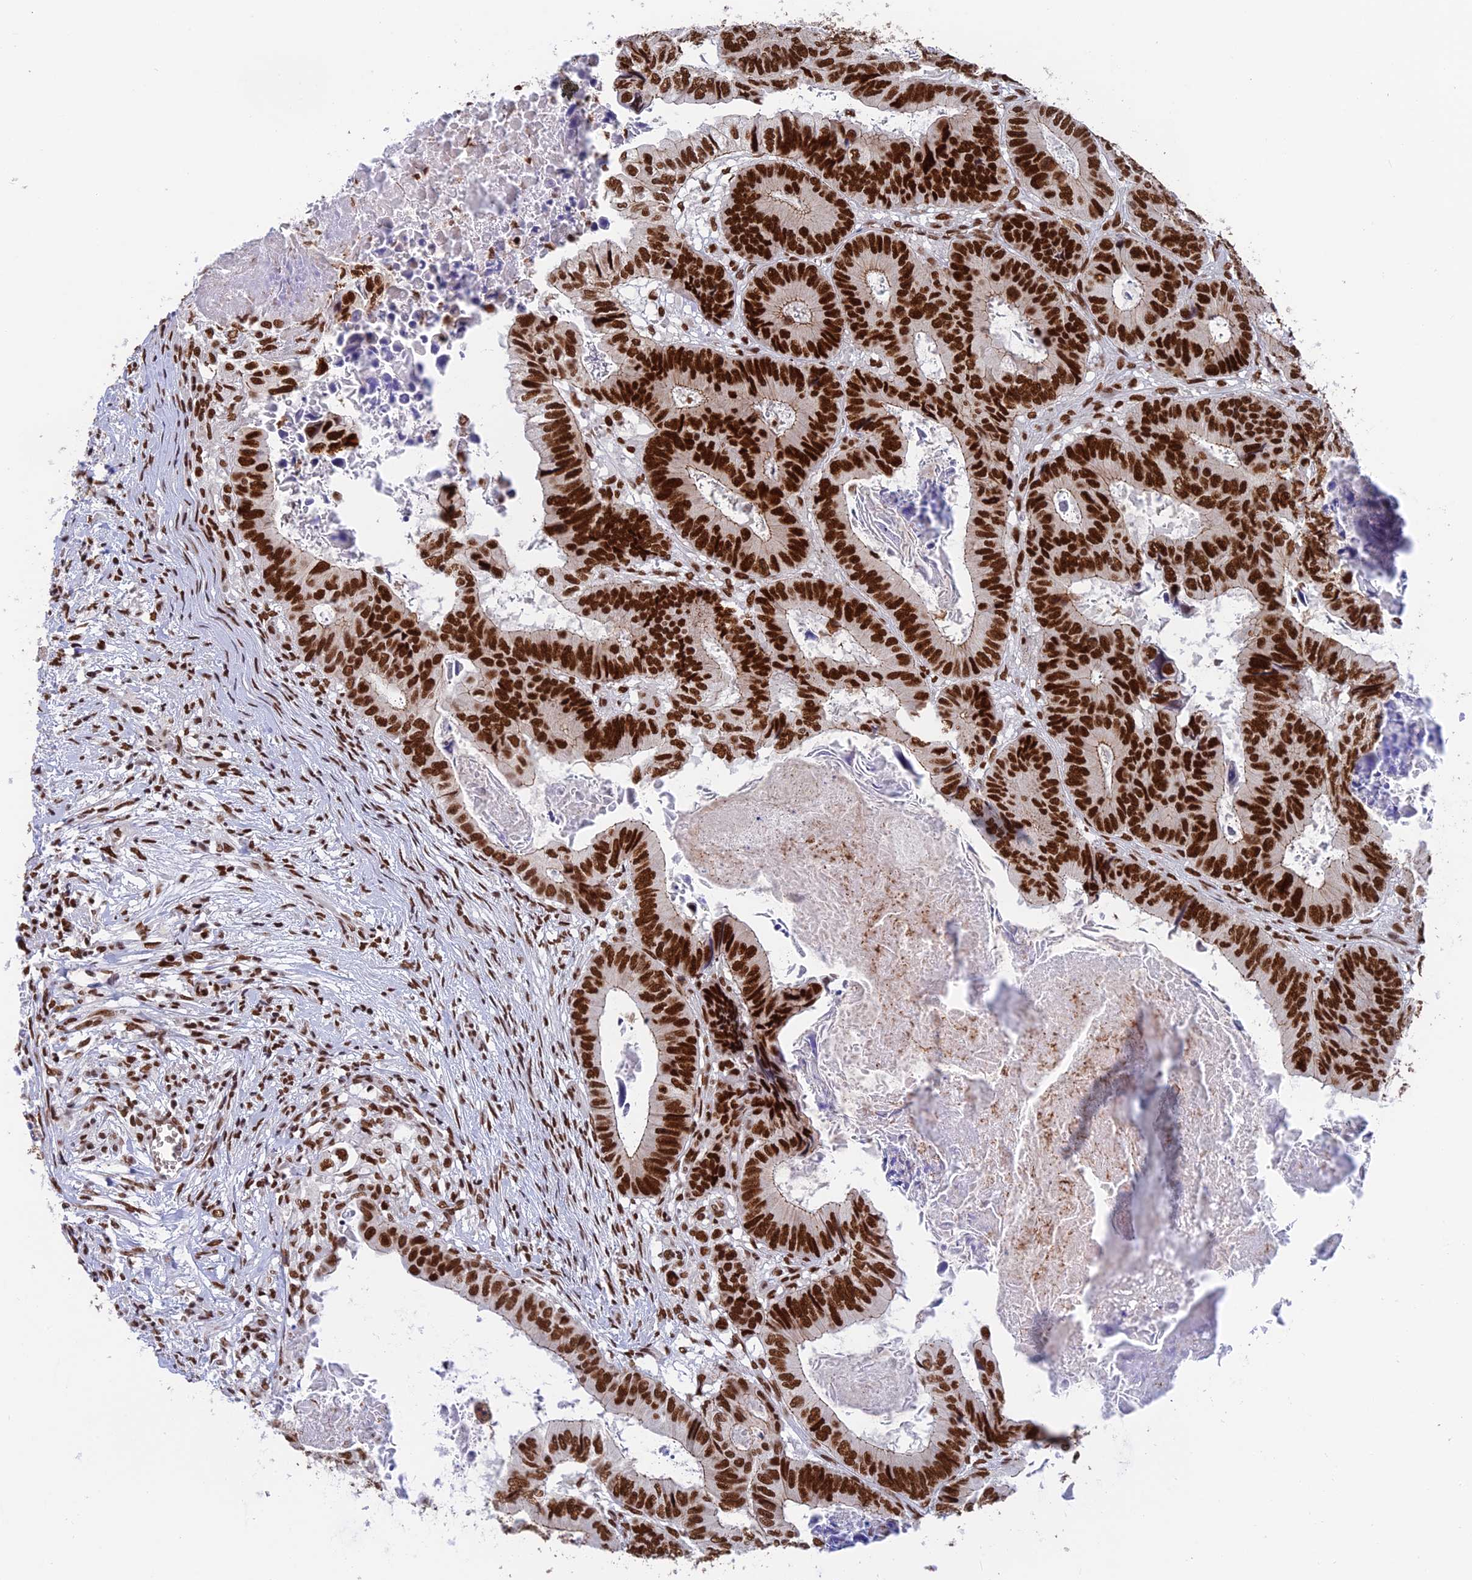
{"staining": {"intensity": "strong", "quantity": ">75%", "location": "nuclear"}, "tissue": "colorectal cancer", "cell_type": "Tumor cells", "image_type": "cancer", "snomed": [{"axis": "morphology", "description": "Adenocarcinoma, NOS"}, {"axis": "topography", "description": "Colon"}], "caption": "A high-resolution image shows immunohistochemistry staining of colorectal cancer, which exhibits strong nuclear expression in about >75% of tumor cells. The protein of interest is stained brown, and the nuclei are stained in blue (DAB IHC with brightfield microscopy, high magnification).", "gene": "EEF1AKMT3", "patient": {"sex": "male", "age": 85}}